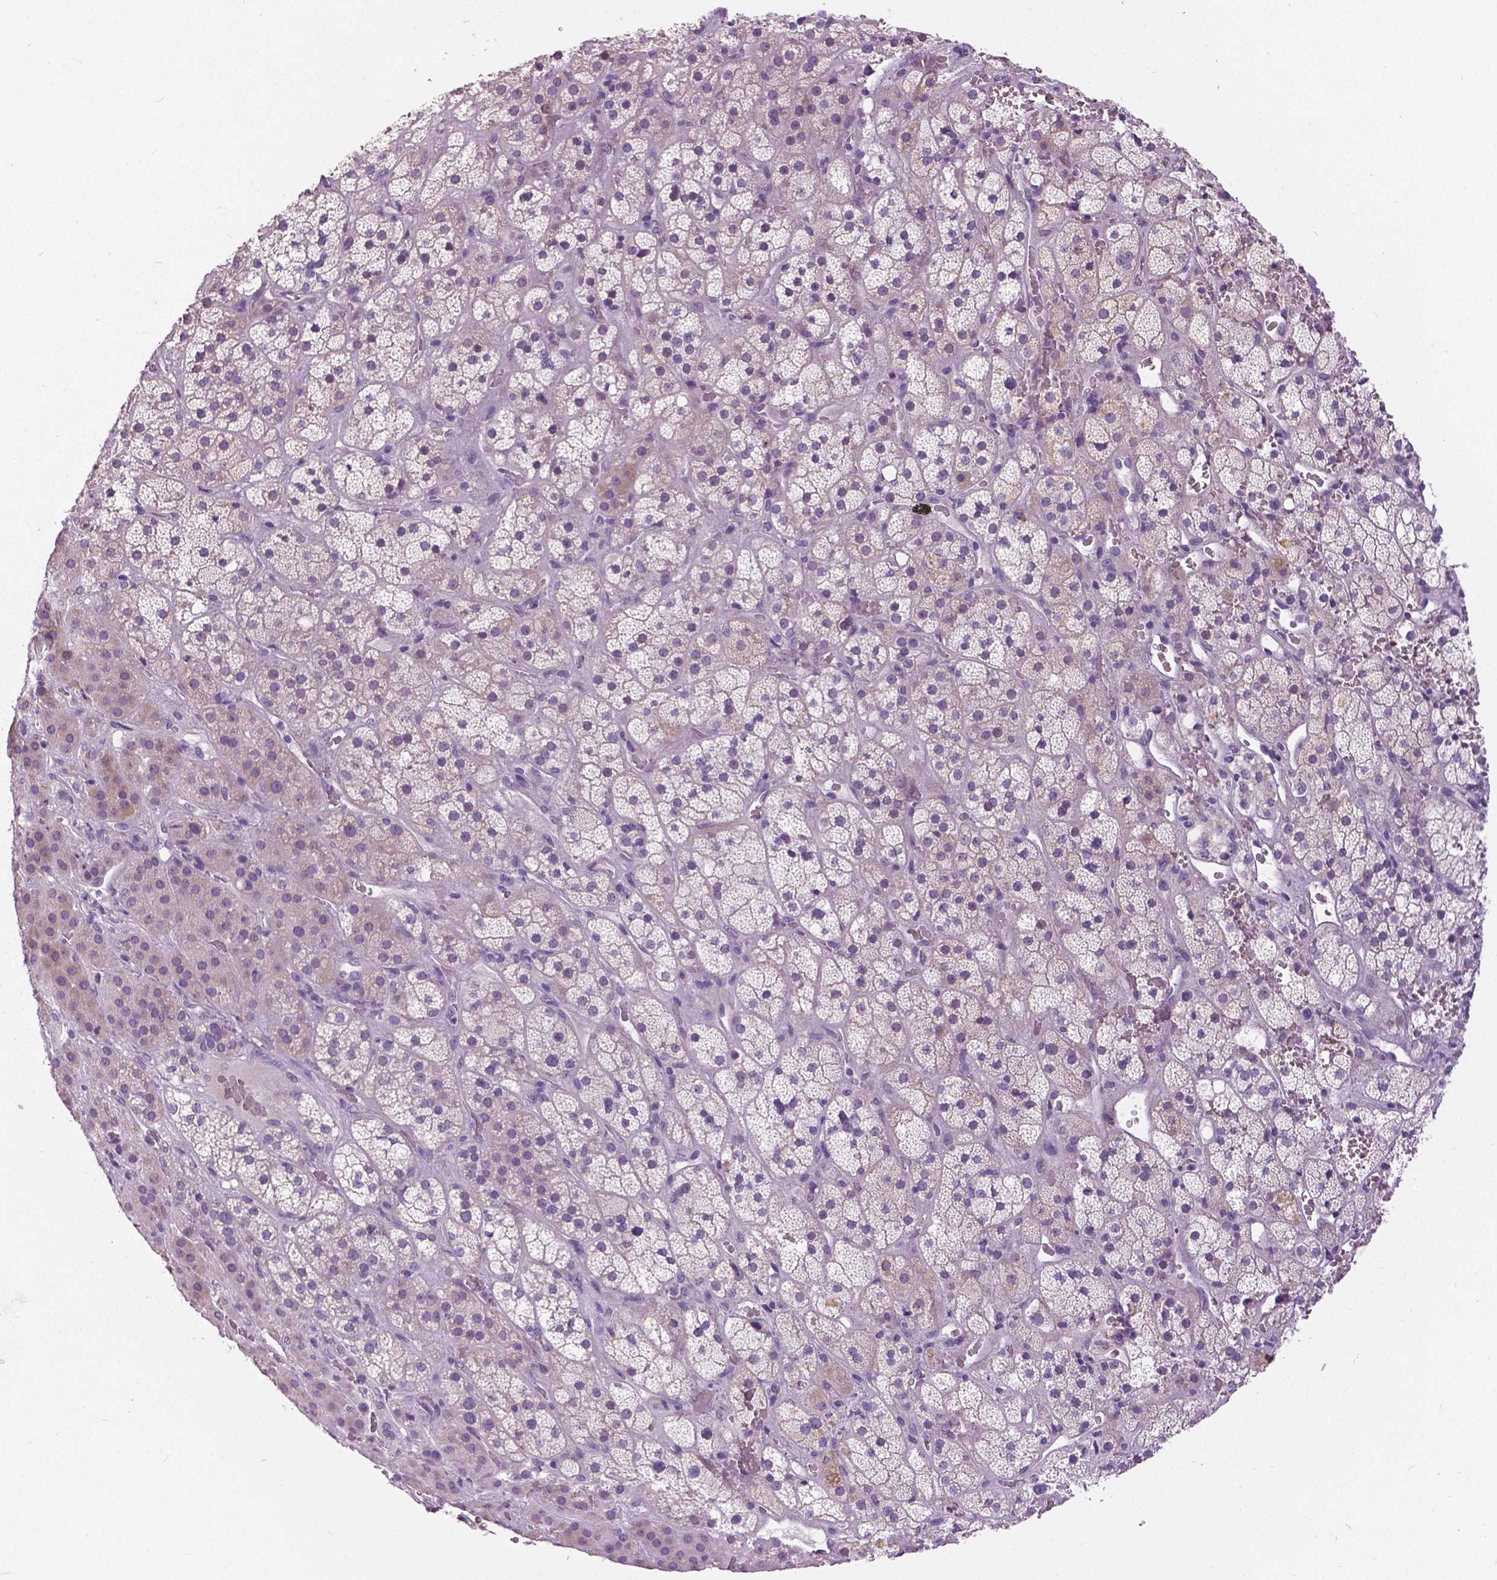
{"staining": {"intensity": "negative", "quantity": "none", "location": "none"}, "tissue": "adrenal gland", "cell_type": "Glandular cells", "image_type": "normal", "snomed": [{"axis": "morphology", "description": "Normal tissue, NOS"}, {"axis": "topography", "description": "Adrenal gland"}], "caption": "The image displays no staining of glandular cells in normal adrenal gland.", "gene": "FOXA1", "patient": {"sex": "male", "age": 57}}